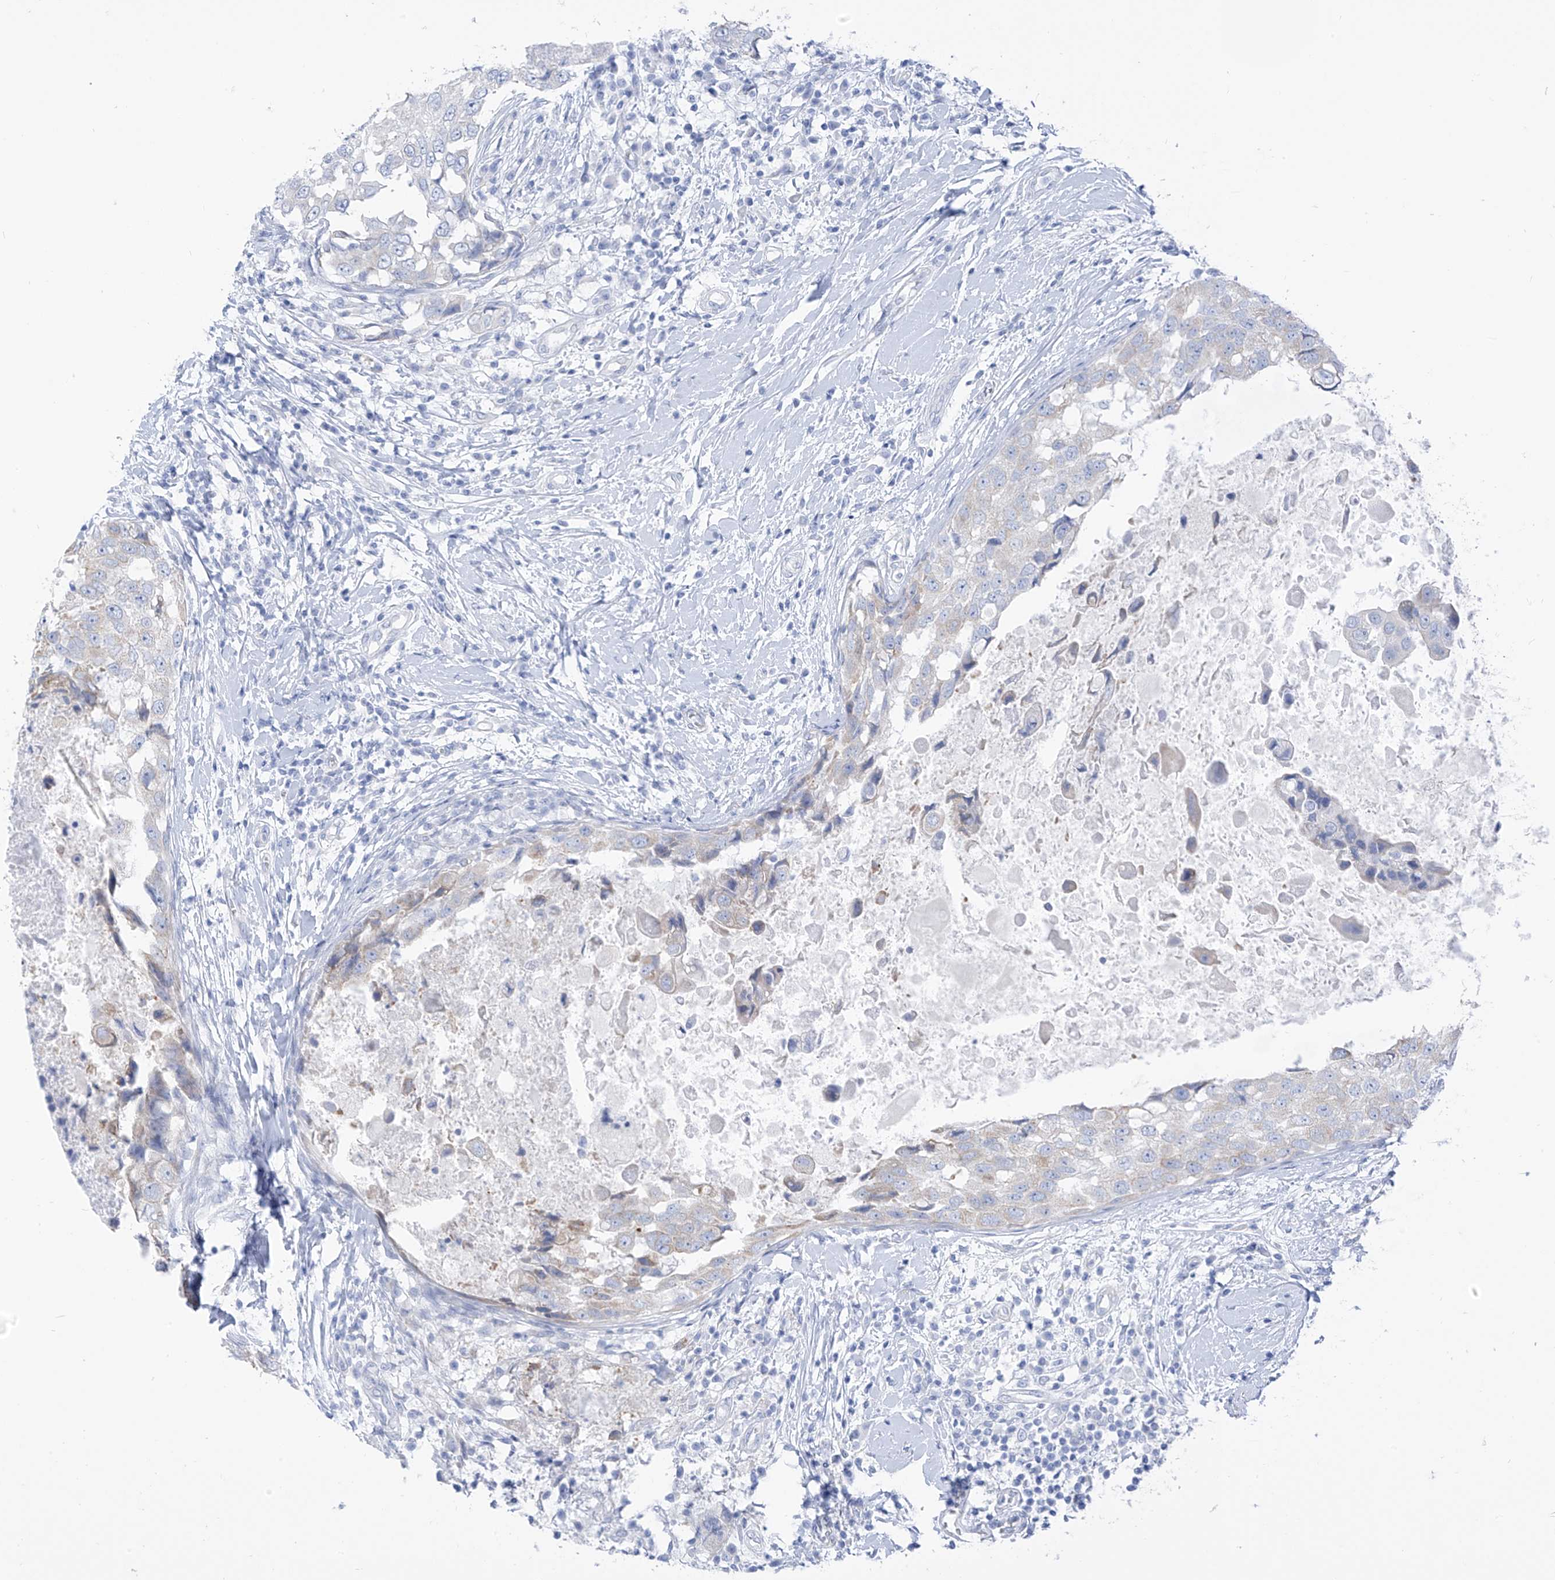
{"staining": {"intensity": "negative", "quantity": "none", "location": "none"}, "tissue": "breast cancer", "cell_type": "Tumor cells", "image_type": "cancer", "snomed": [{"axis": "morphology", "description": "Duct carcinoma"}, {"axis": "topography", "description": "Breast"}], "caption": "IHC image of neoplastic tissue: breast cancer (intraductal carcinoma) stained with DAB (3,3'-diaminobenzidine) shows no significant protein staining in tumor cells.", "gene": "RCN2", "patient": {"sex": "female", "age": 27}}